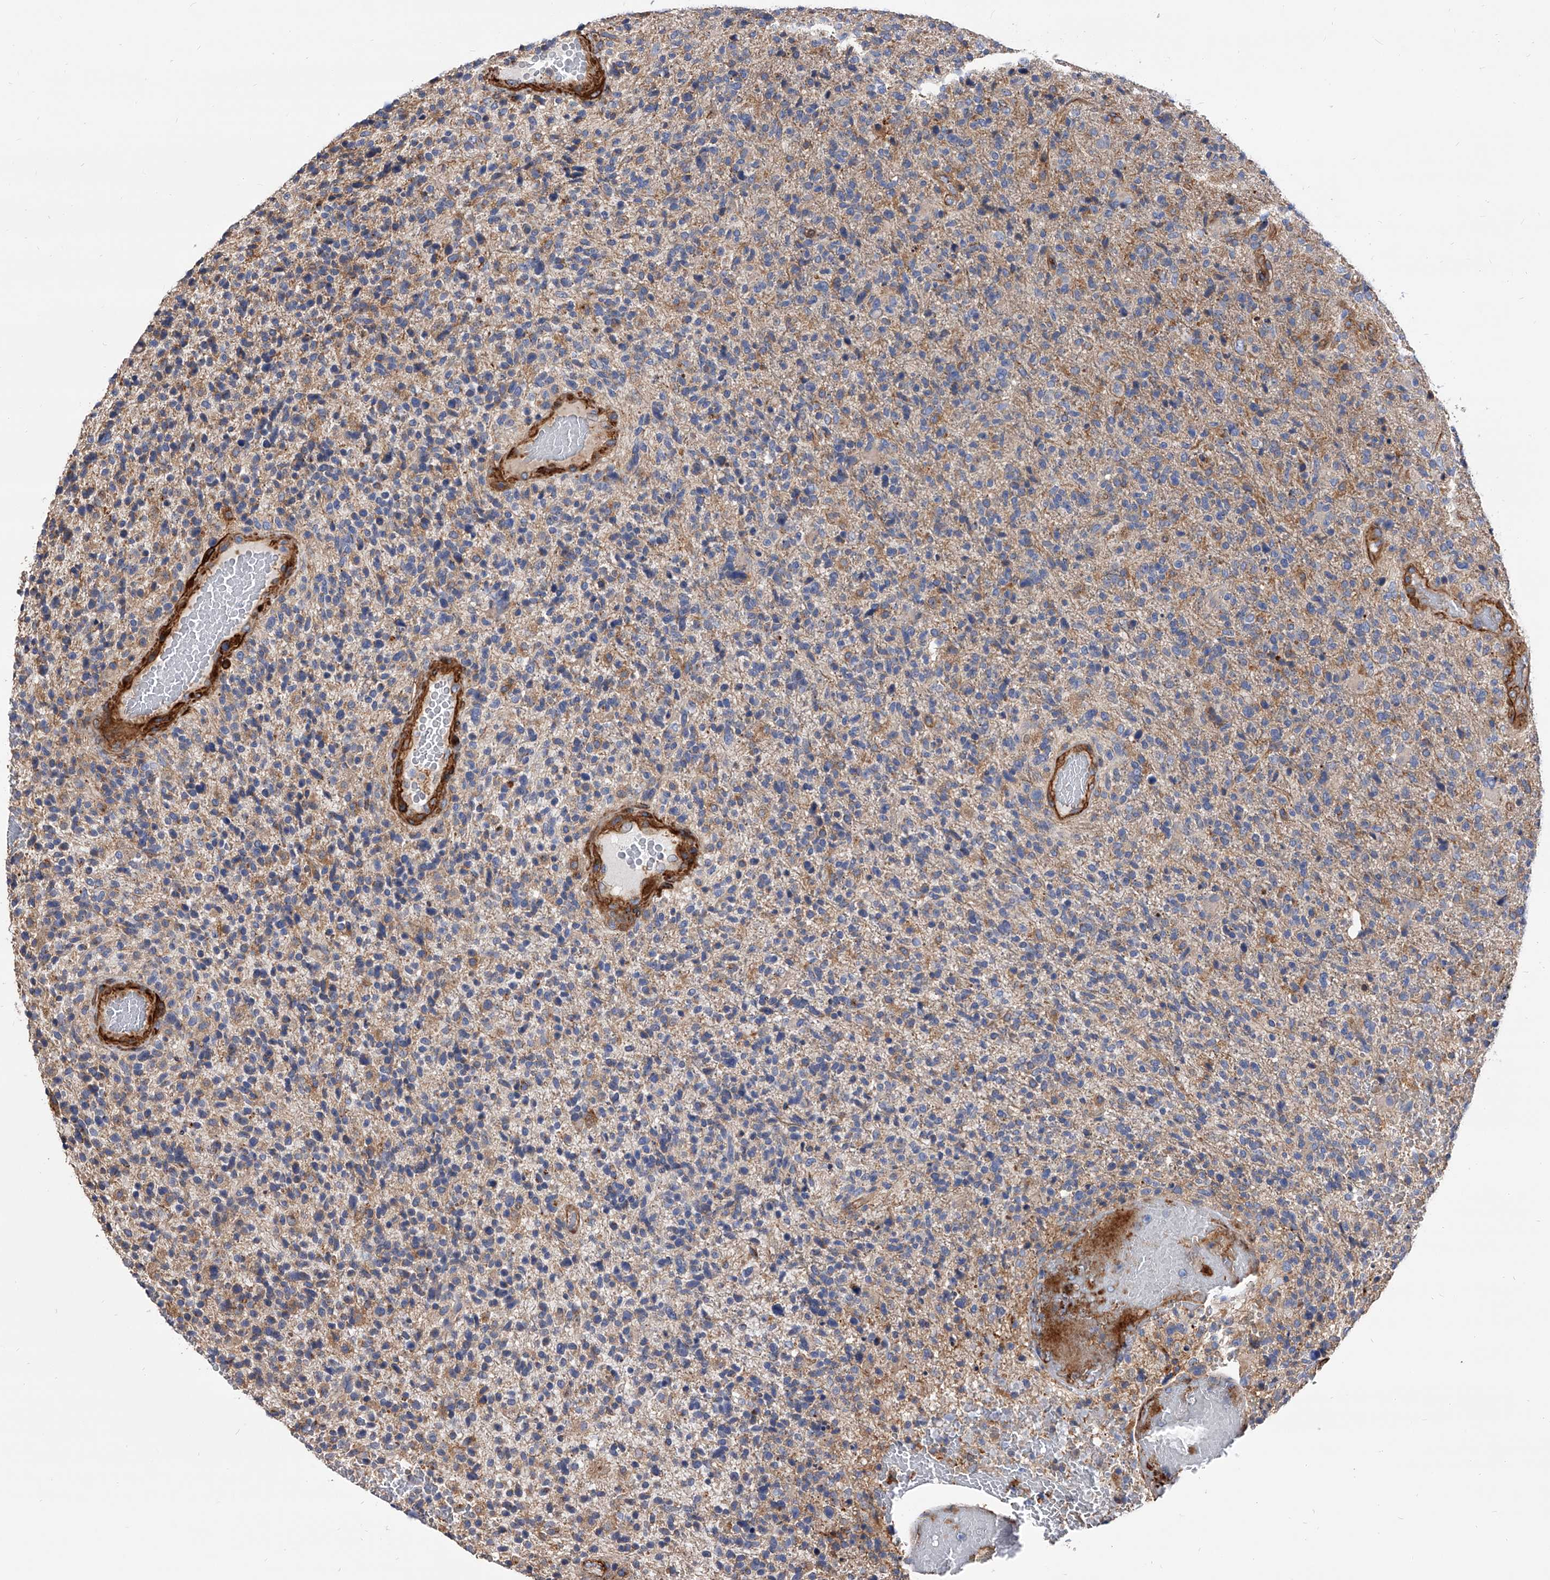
{"staining": {"intensity": "weak", "quantity": "<25%", "location": "cytoplasmic/membranous"}, "tissue": "glioma", "cell_type": "Tumor cells", "image_type": "cancer", "snomed": [{"axis": "morphology", "description": "Glioma, malignant, High grade"}, {"axis": "topography", "description": "Brain"}], "caption": "The photomicrograph reveals no staining of tumor cells in malignant glioma (high-grade).", "gene": "PISD", "patient": {"sex": "male", "age": 72}}